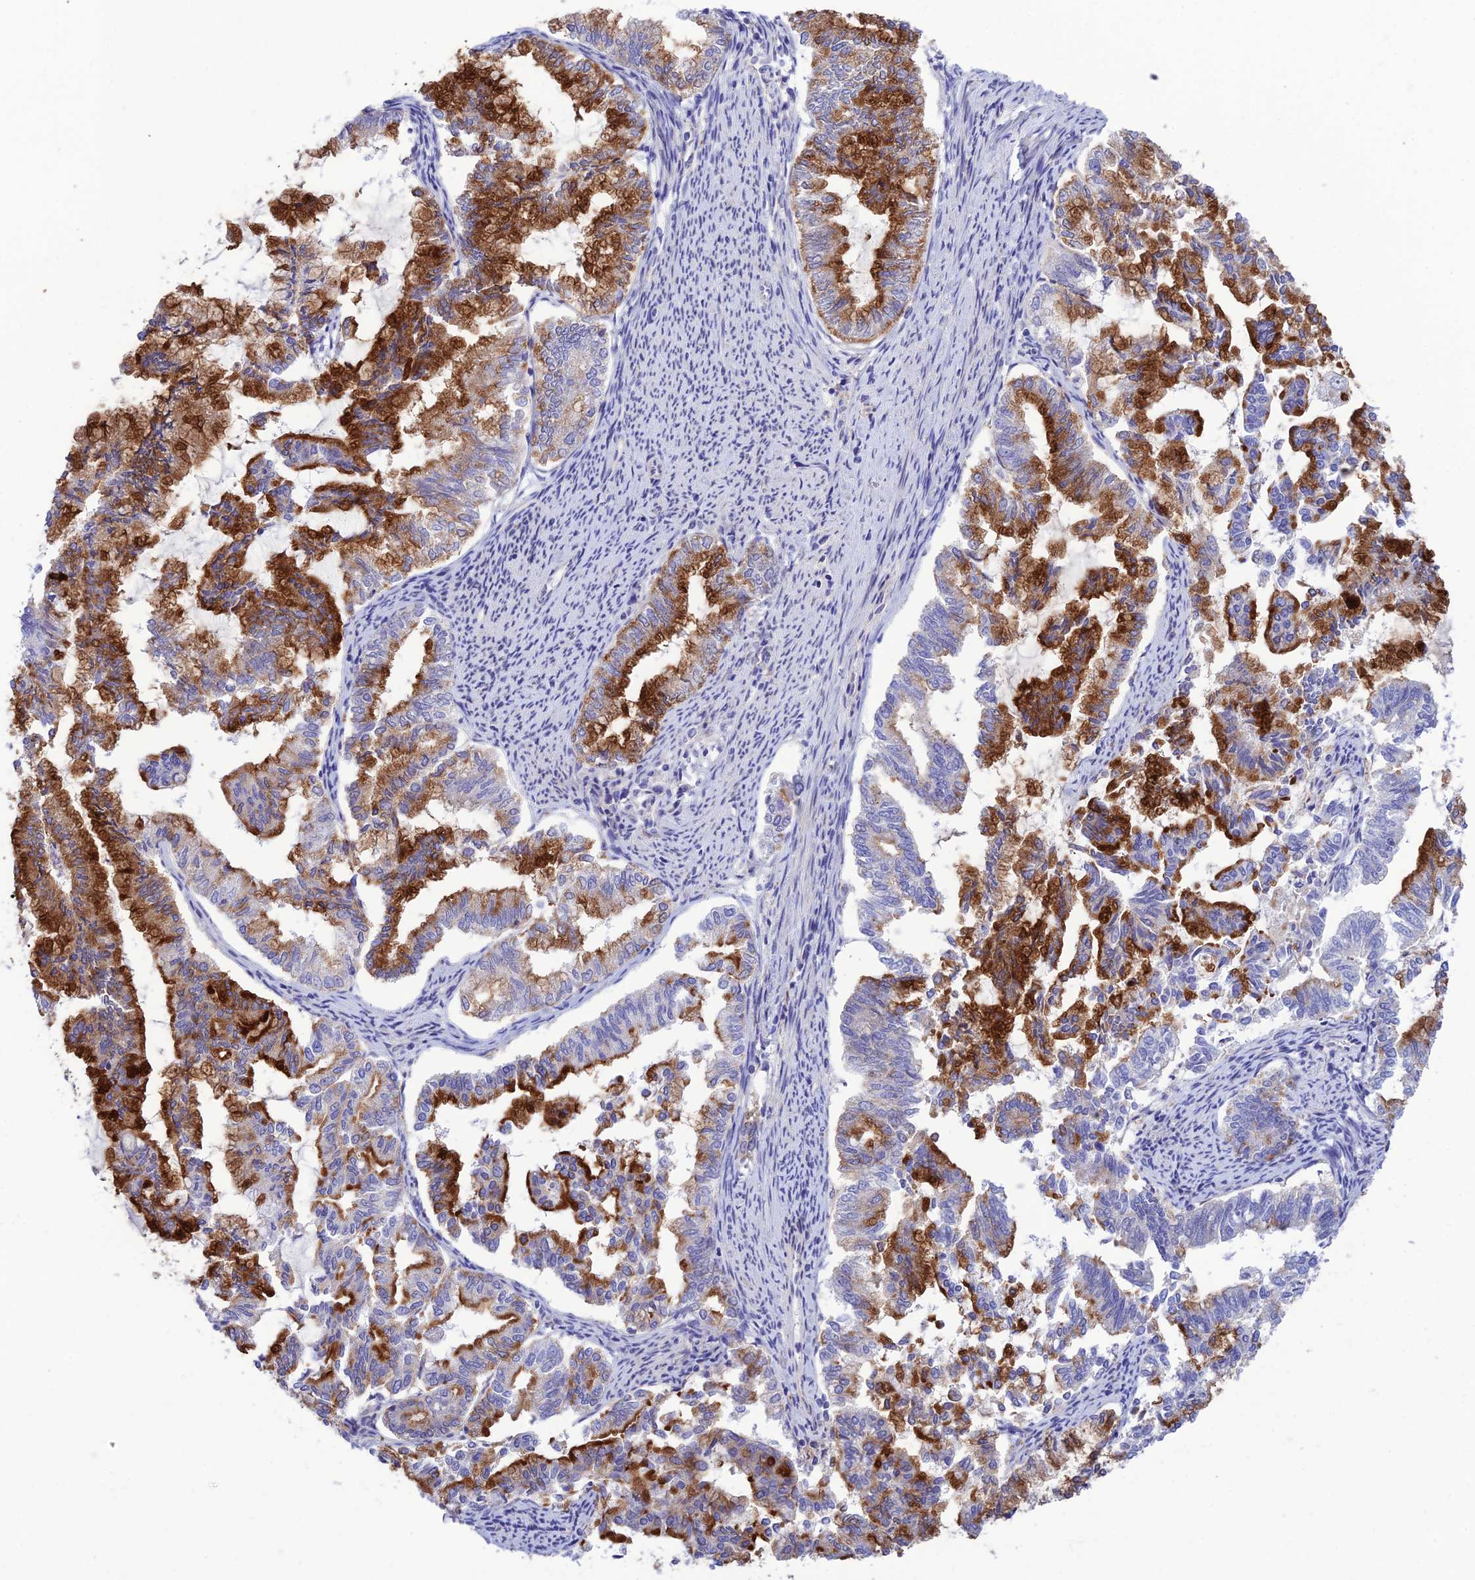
{"staining": {"intensity": "strong", "quantity": "25%-75%", "location": "cytoplasmic/membranous"}, "tissue": "endometrial cancer", "cell_type": "Tumor cells", "image_type": "cancer", "snomed": [{"axis": "morphology", "description": "Adenocarcinoma, NOS"}, {"axis": "topography", "description": "Endometrium"}], "caption": "IHC (DAB (3,3'-diaminobenzidine)) staining of human endometrial cancer reveals strong cytoplasmic/membranous protein positivity in about 25%-75% of tumor cells.", "gene": "CCDC157", "patient": {"sex": "female", "age": 79}}